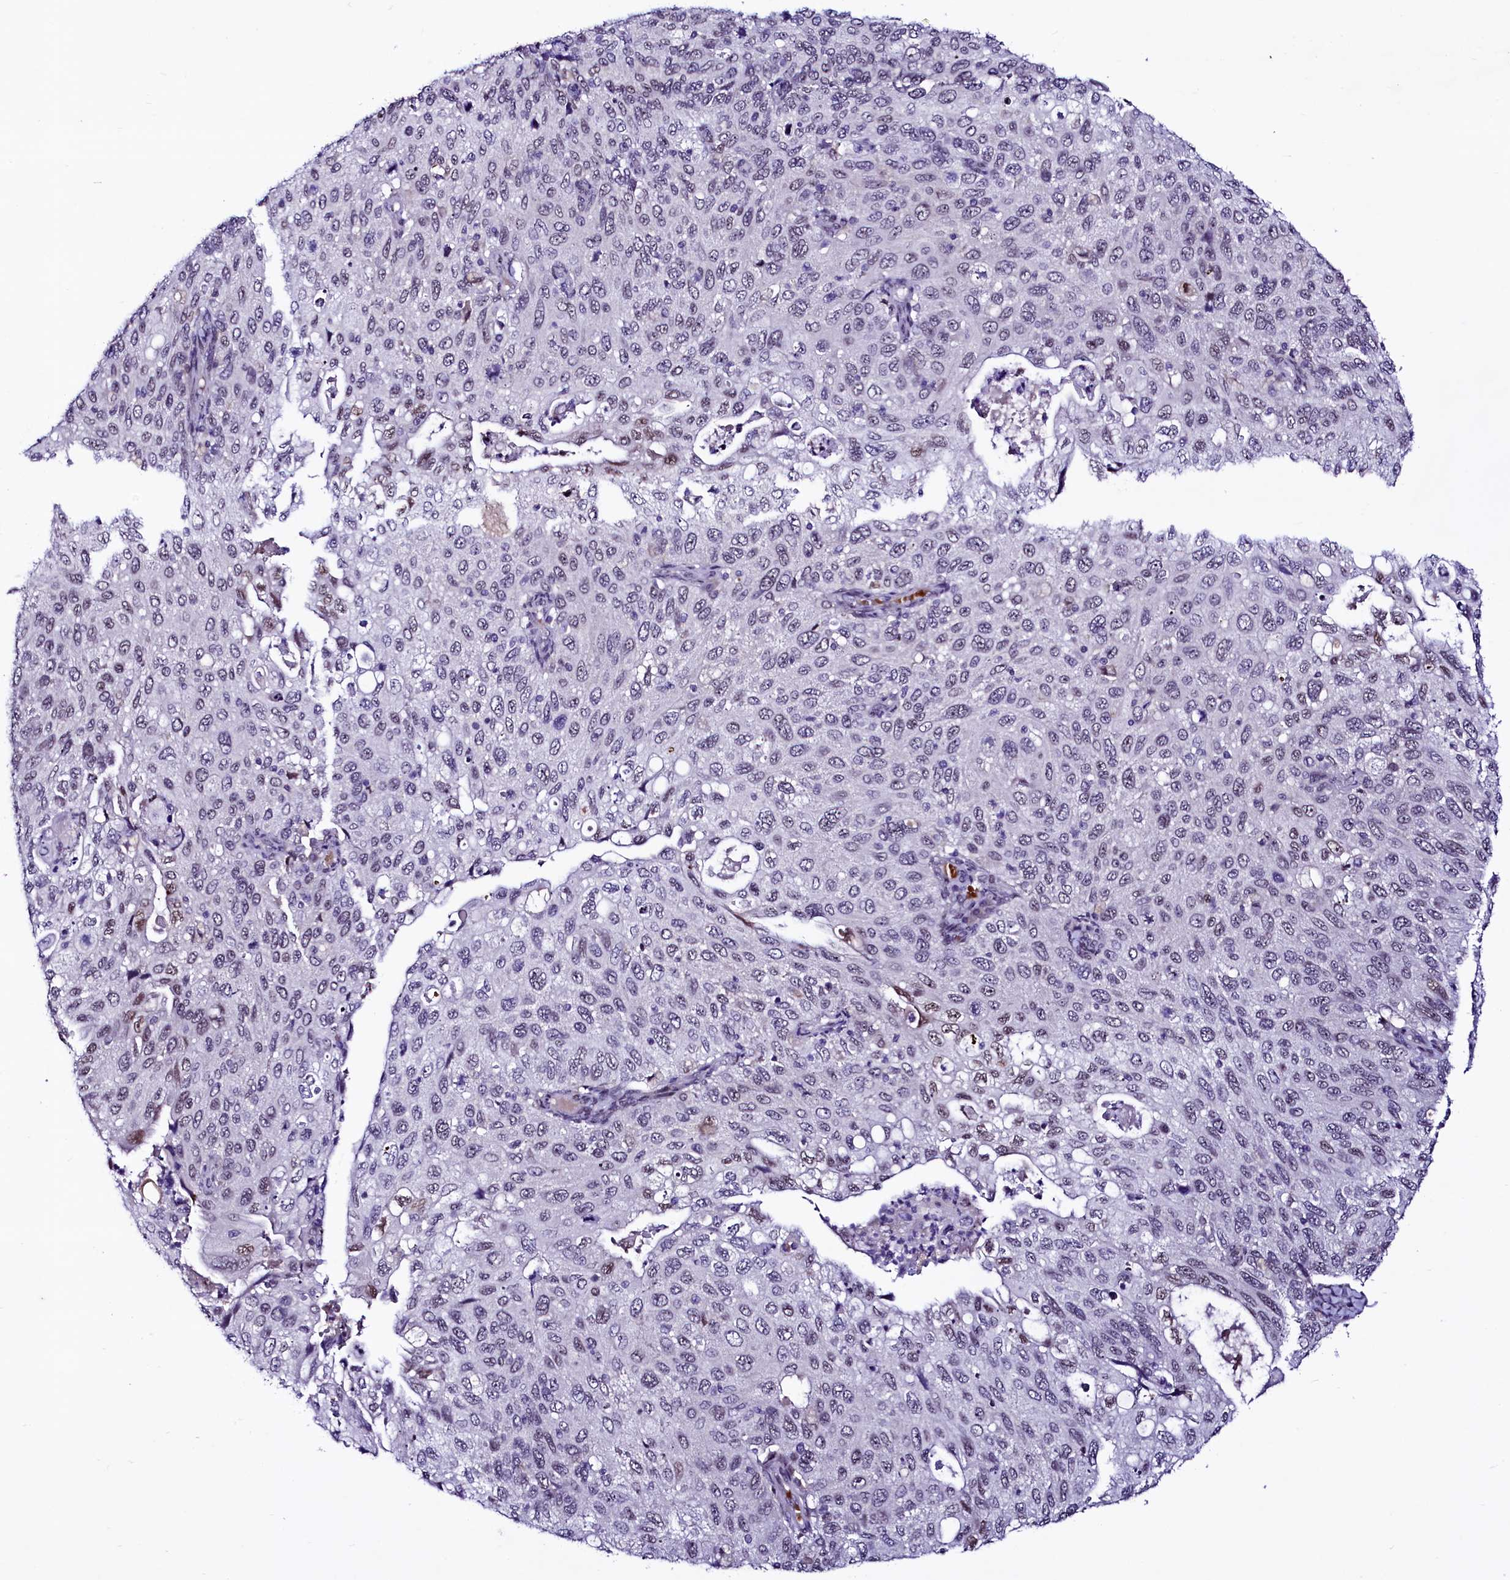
{"staining": {"intensity": "negative", "quantity": "none", "location": "none"}, "tissue": "cervical cancer", "cell_type": "Tumor cells", "image_type": "cancer", "snomed": [{"axis": "morphology", "description": "Squamous cell carcinoma, NOS"}, {"axis": "topography", "description": "Cervix"}], "caption": "This is an immunohistochemistry (IHC) photomicrograph of cervical cancer. There is no expression in tumor cells.", "gene": "LEUTX", "patient": {"sex": "female", "age": 70}}